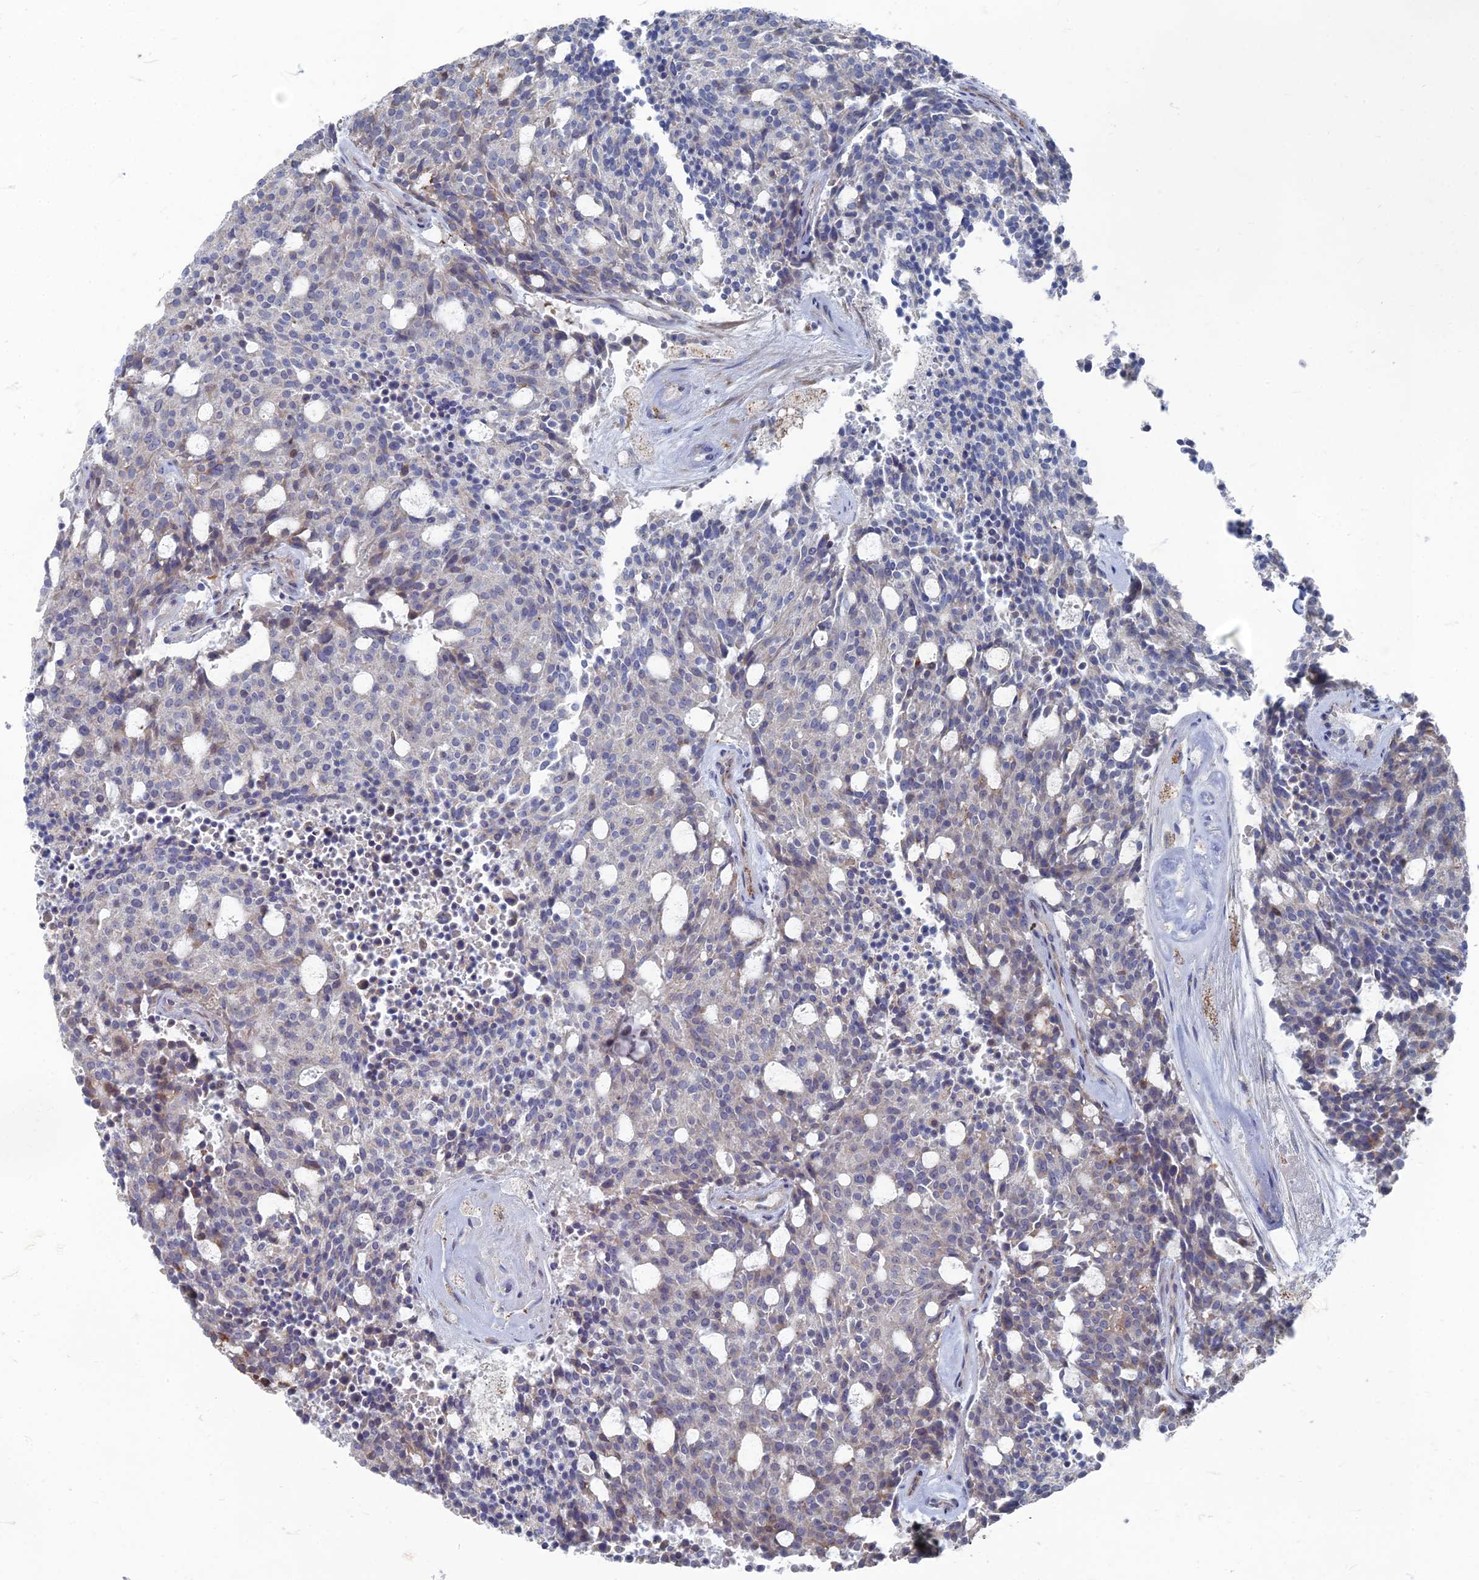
{"staining": {"intensity": "weak", "quantity": "25%-75%", "location": "cytoplasmic/membranous"}, "tissue": "carcinoid", "cell_type": "Tumor cells", "image_type": "cancer", "snomed": [{"axis": "morphology", "description": "Carcinoid, malignant, NOS"}, {"axis": "topography", "description": "Pancreas"}], "caption": "A brown stain highlights weak cytoplasmic/membranous positivity of a protein in carcinoid tumor cells.", "gene": "TMEM128", "patient": {"sex": "female", "age": 54}}